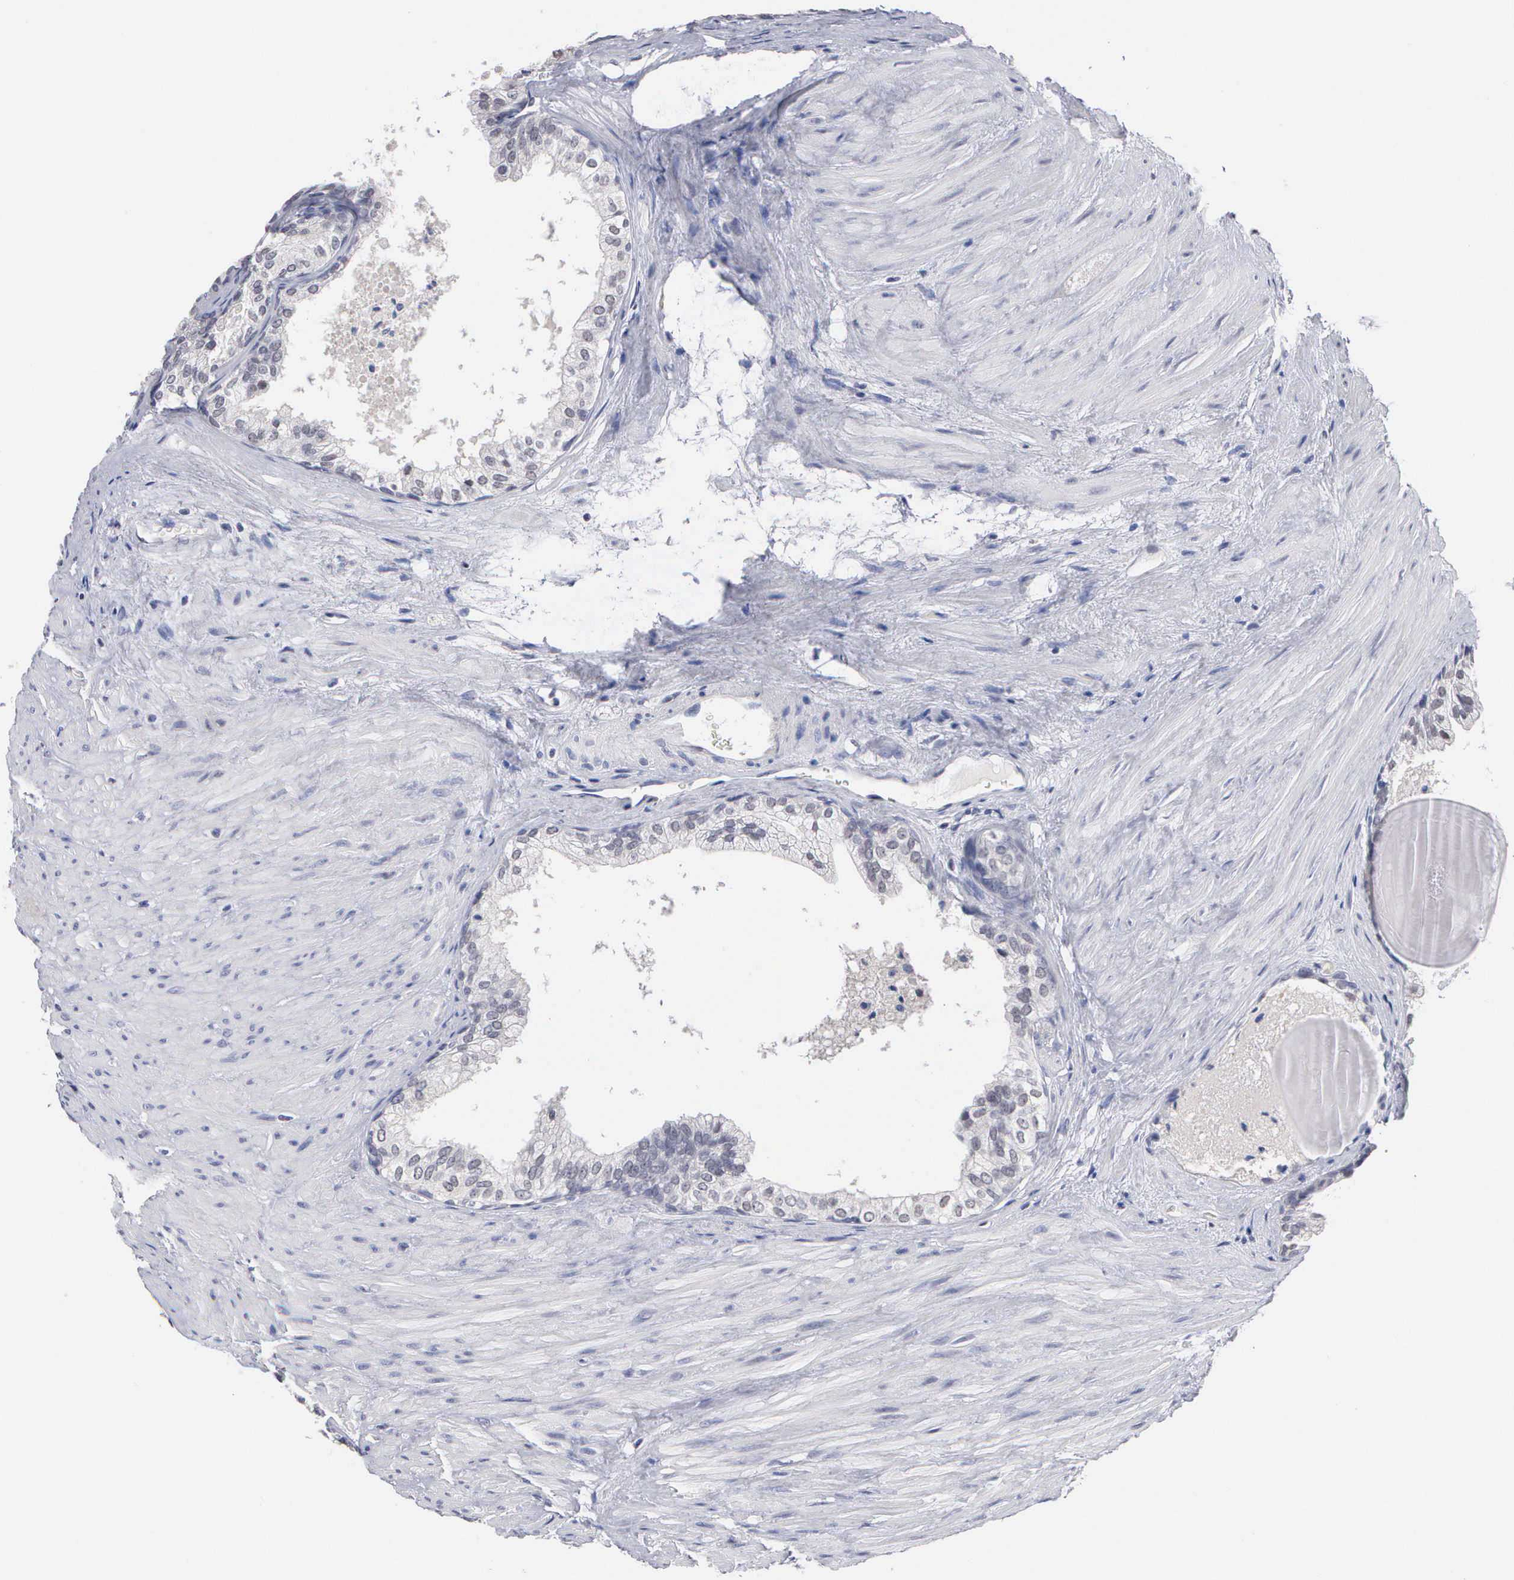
{"staining": {"intensity": "weak", "quantity": "25%-75%", "location": "nuclear"}, "tissue": "urinary bladder", "cell_type": "Urothelial cells", "image_type": "normal", "snomed": [{"axis": "morphology", "description": "Normal tissue, NOS"}, {"axis": "topography", "description": "Urinary bladder"}], "caption": "An image of urinary bladder stained for a protein shows weak nuclear brown staining in urothelial cells. (DAB (3,3'-diaminobenzidine) IHC with brightfield microscopy, high magnification).", "gene": "KDM6A", "patient": {"sex": "male", "age": 72}}